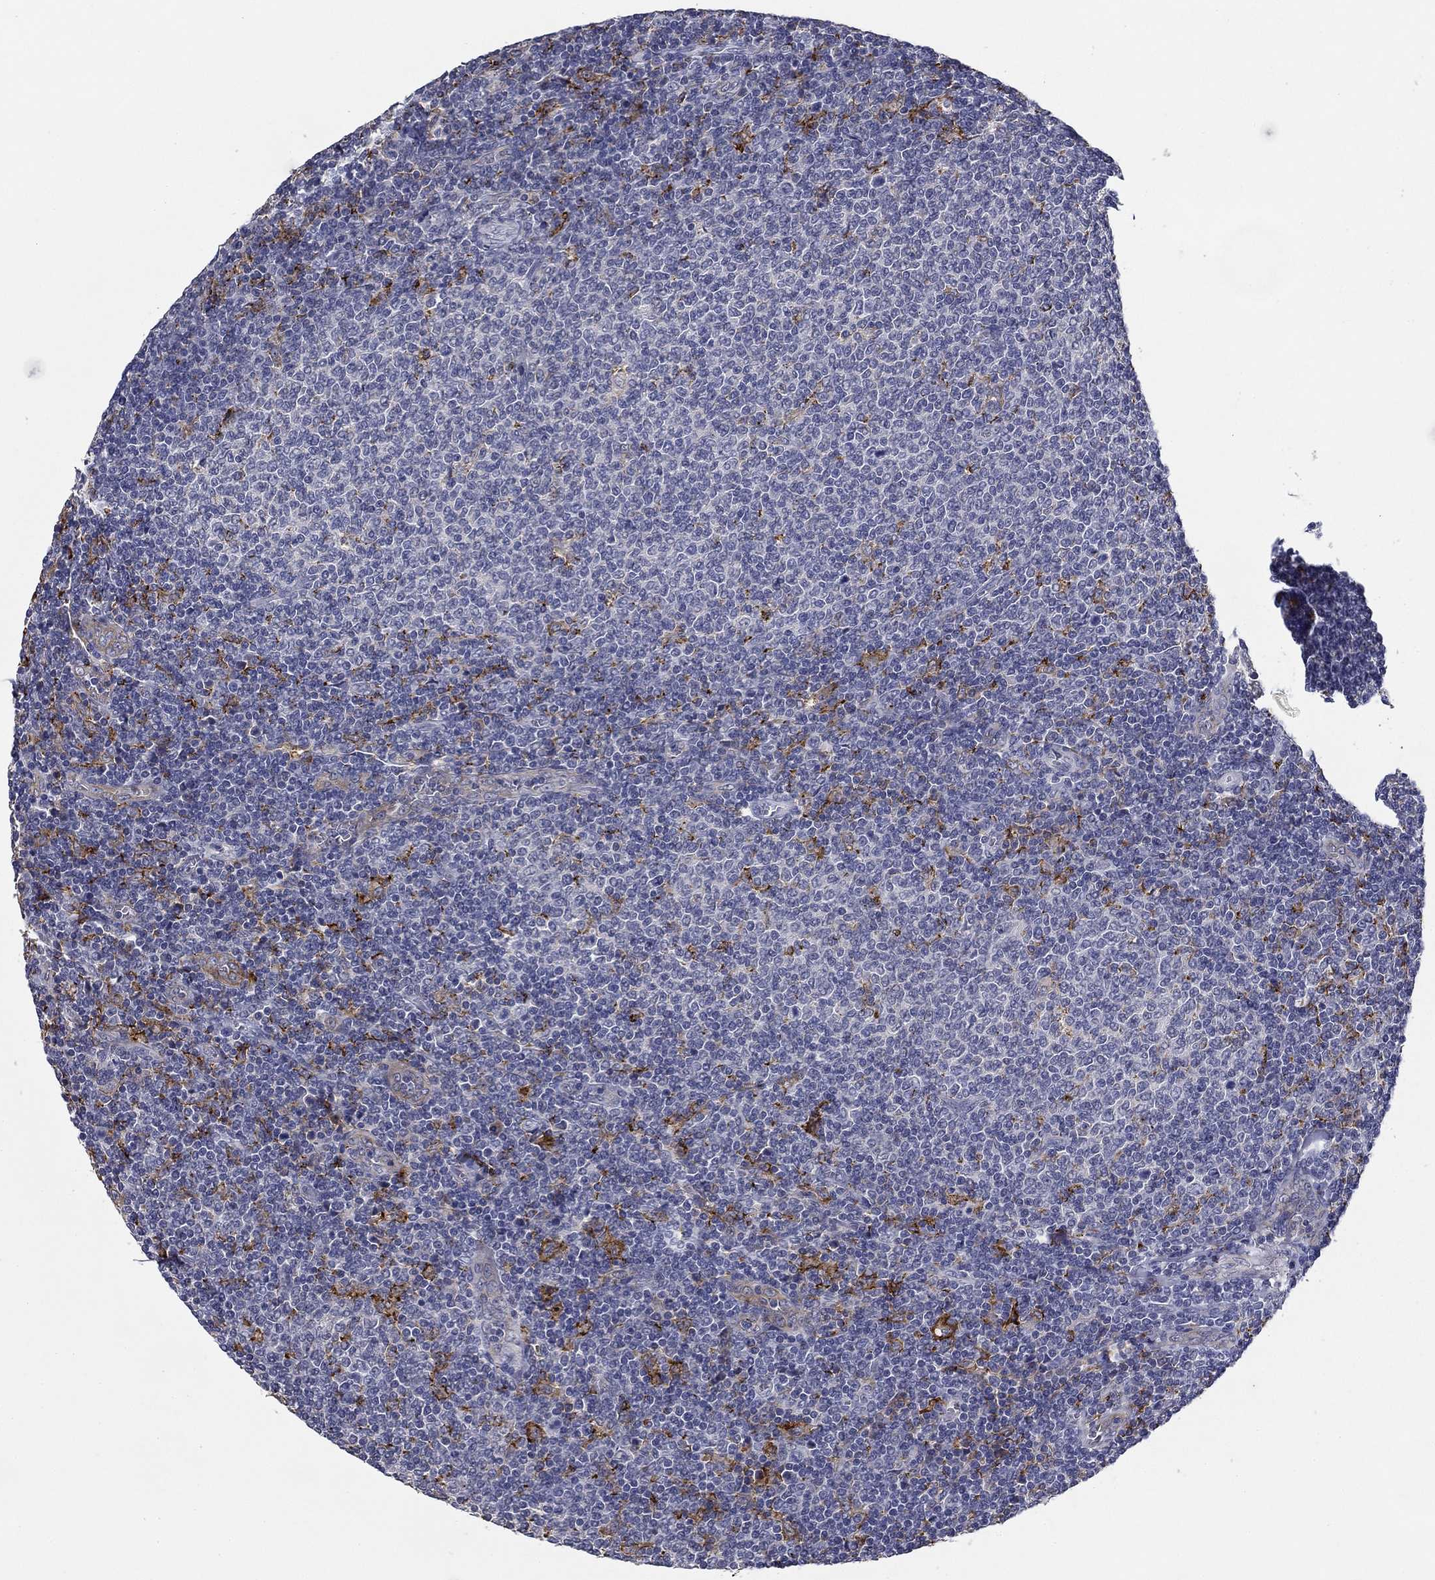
{"staining": {"intensity": "negative", "quantity": "none", "location": "none"}, "tissue": "lymphoma", "cell_type": "Tumor cells", "image_type": "cancer", "snomed": [{"axis": "morphology", "description": "Malignant lymphoma, non-Hodgkin's type, Low grade"}, {"axis": "topography", "description": "Lymph node"}], "caption": "Lymphoma was stained to show a protein in brown. There is no significant staining in tumor cells.", "gene": "CD274", "patient": {"sex": "male", "age": 52}}